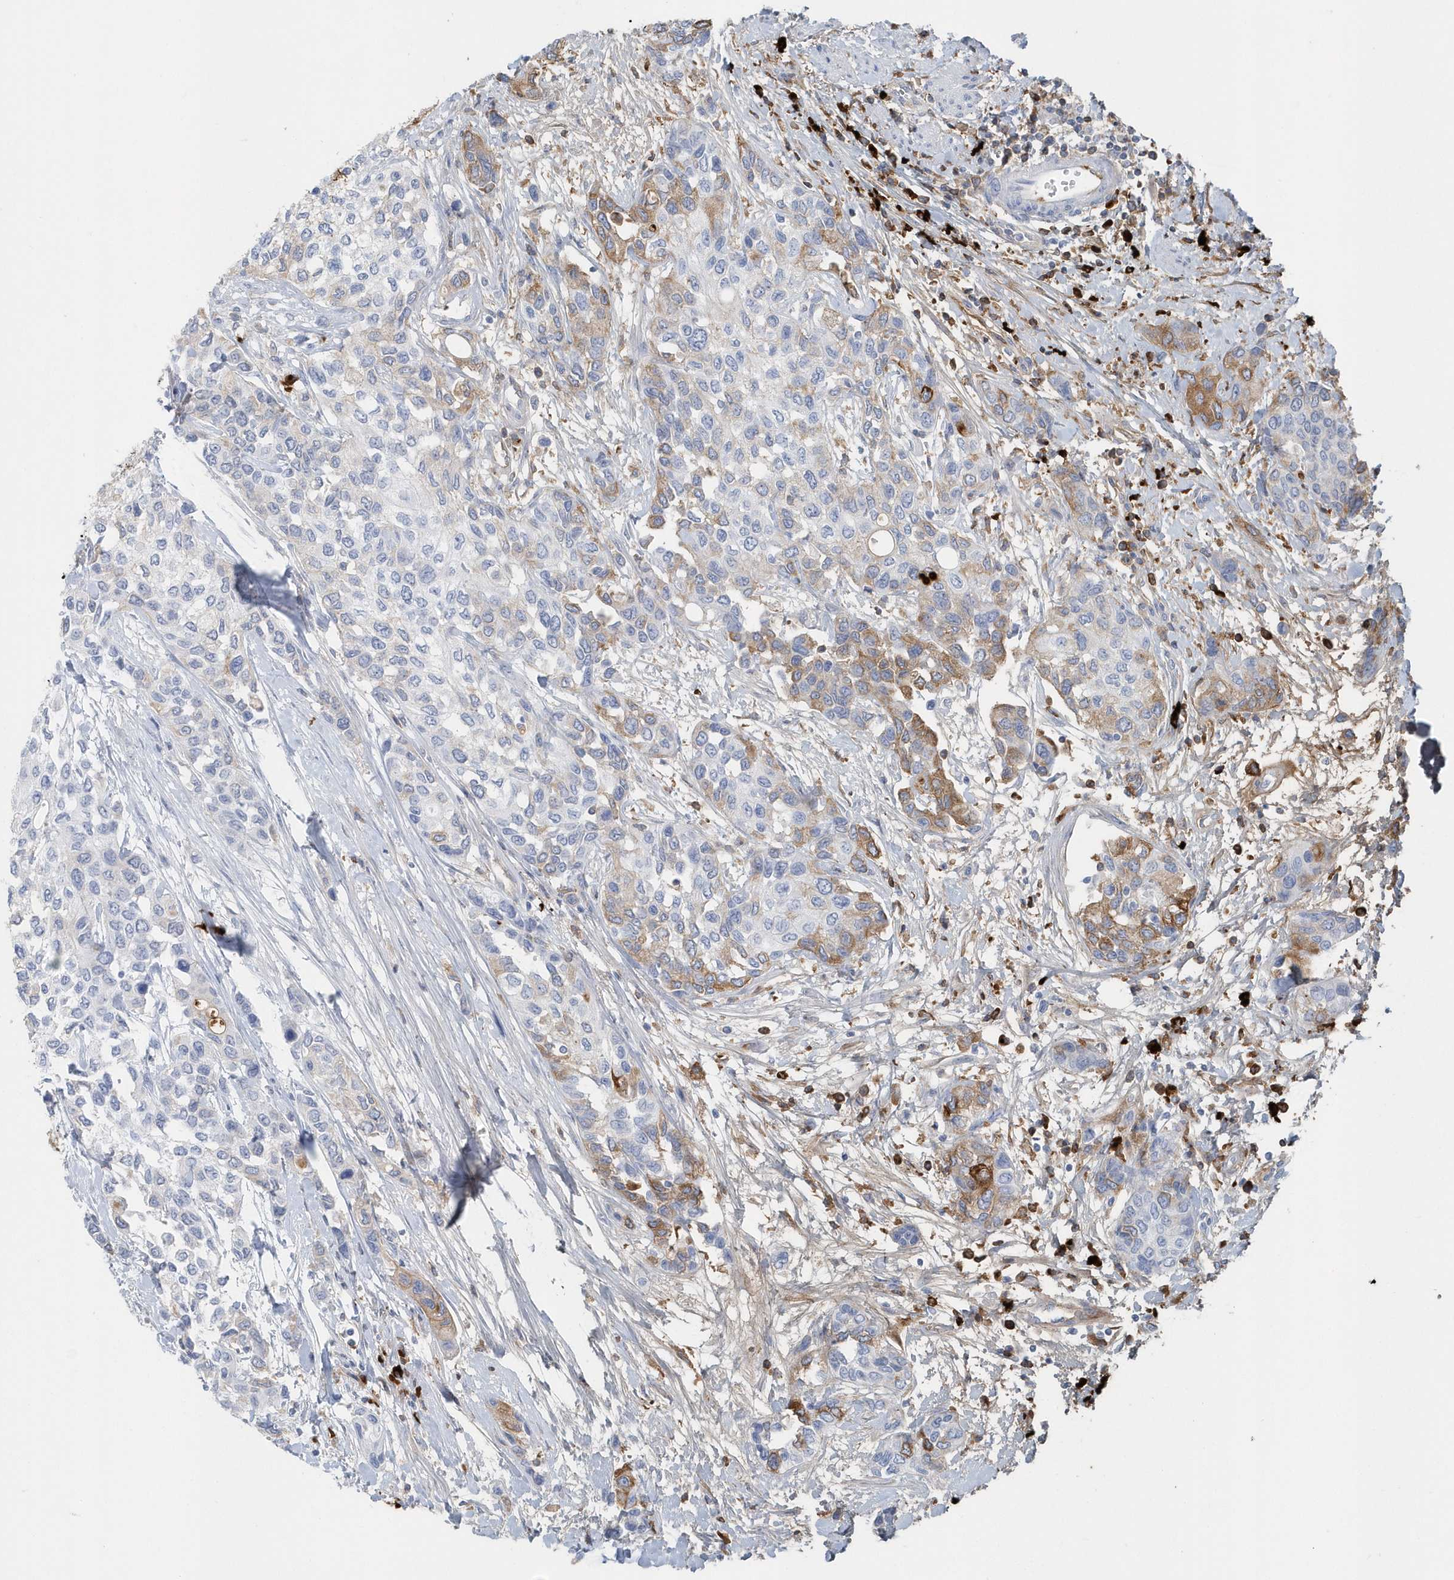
{"staining": {"intensity": "moderate", "quantity": "<25%", "location": "cytoplasmic/membranous"}, "tissue": "urothelial cancer", "cell_type": "Tumor cells", "image_type": "cancer", "snomed": [{"axis": "morphology", "description": "Normal tissue, NOS"}, {"axis": "morphology", "description": "Urothelial carcinoma, High grade"}, {"axis": "topography", "description": "Vascular tissue"}, {"axis": "topography", "description": "Urinary bladder"}], "caption": "This is an image of IHC staining of urothelial cancer, which shows moderate staining in the cytoplasmic/membranous of tumor cells.", "gene": "JCHAIN", "patient": {"sex": "female", "age": 56}}